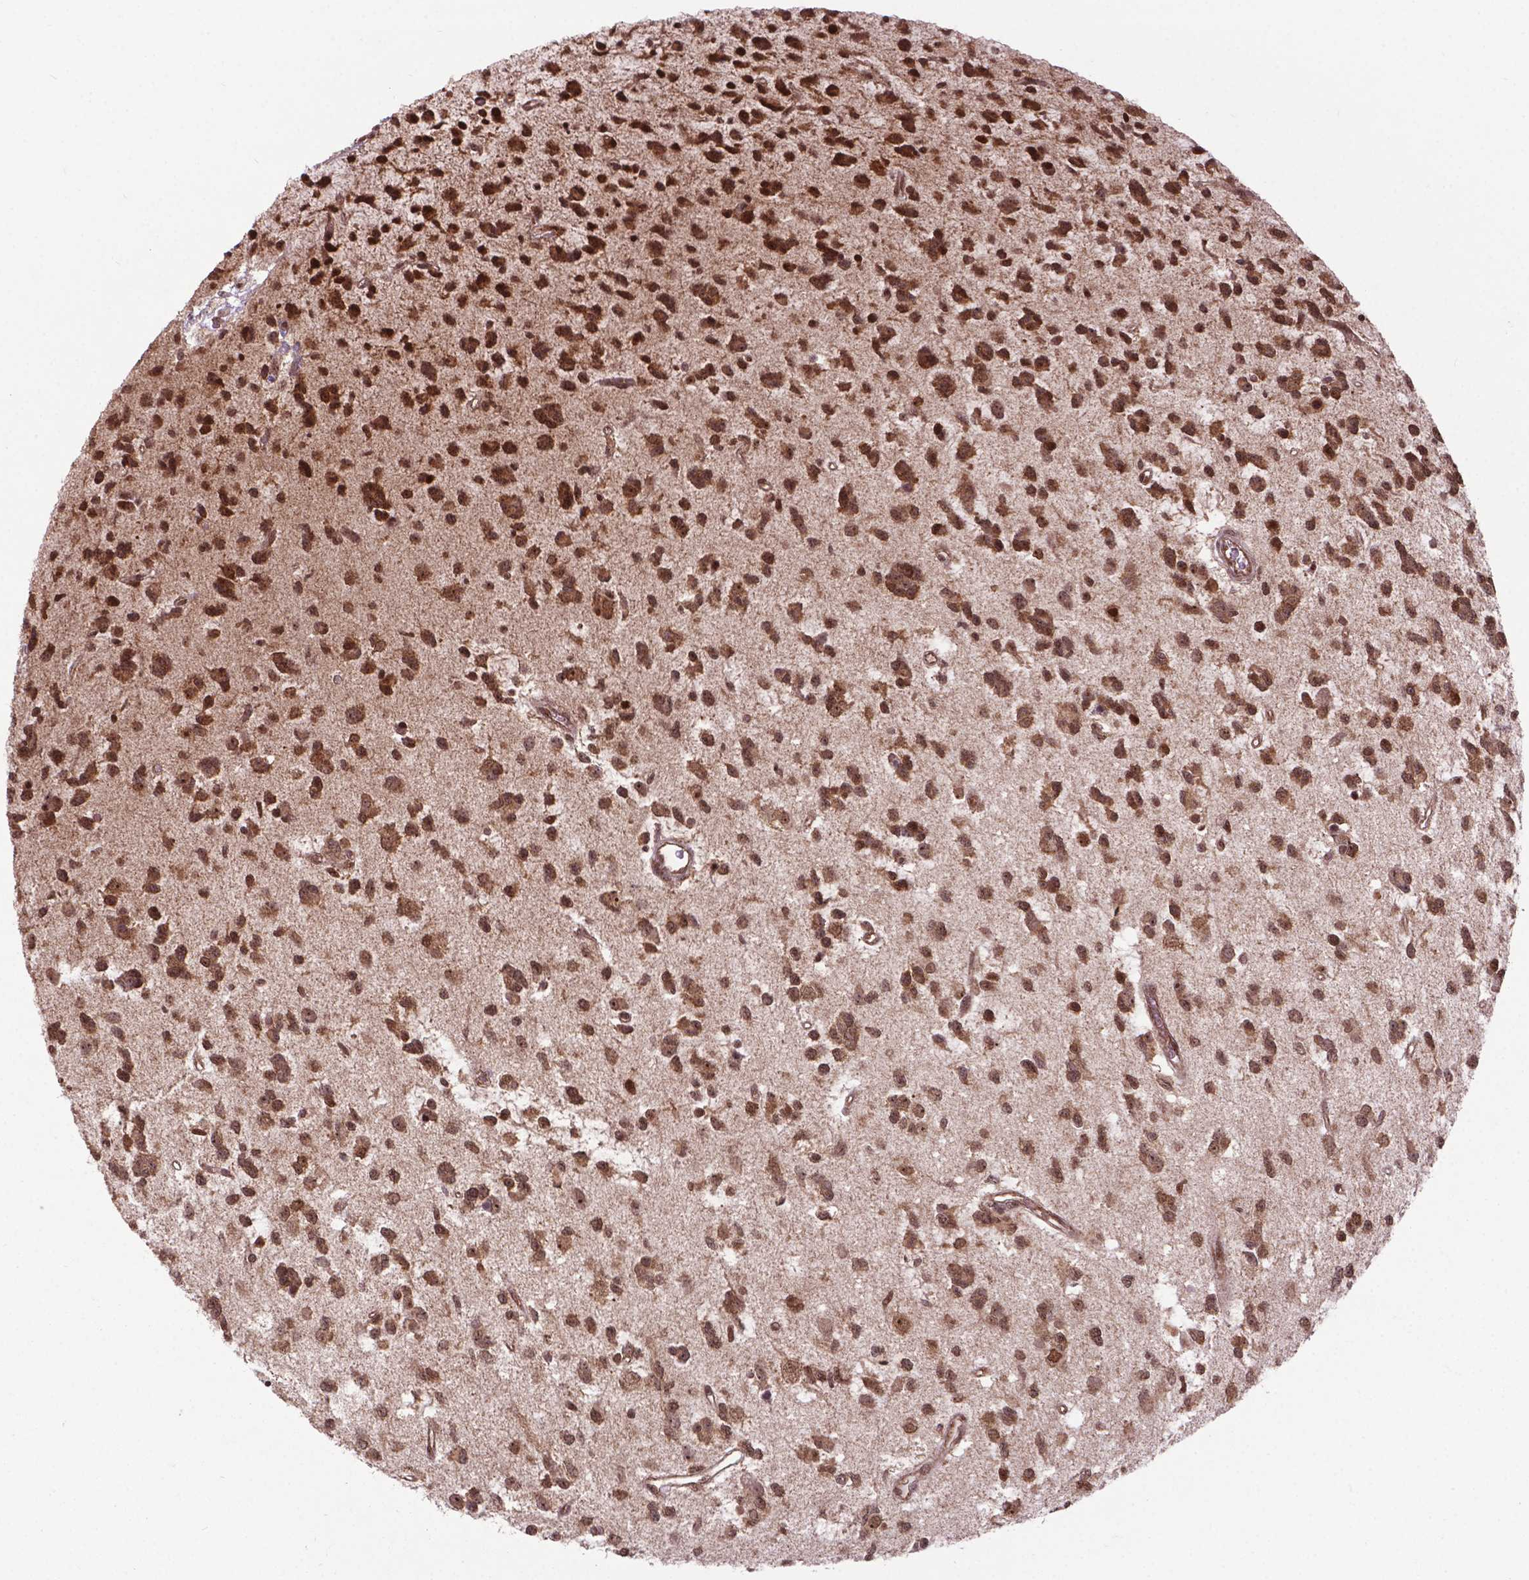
{"staining": {"intensity": "moderate", "quantity": ">75%", "location": "cytoplasmic/membranous,nuclear"}, "tissue": "glioma", "cell_type": "Tumor cells", "image_type": "cancer", "snomed": [{"axis": "morphology", "description": "Glioma, malignant, Low grade"}, {"axis": "topography", "description": "Brain"}], "caption": "High-magnification brightfield microscopy of low-grade glioma (malignant) stained with DAB (brown) and counterstained with hematoxylin (blue). tumor cells exhibit moderate cytoplasmic/membranous and nuclear staining is identified in approximately>75% of cells.", "gene": "CSNK2A1", "patient": {"sex": "female", "age": 45}}